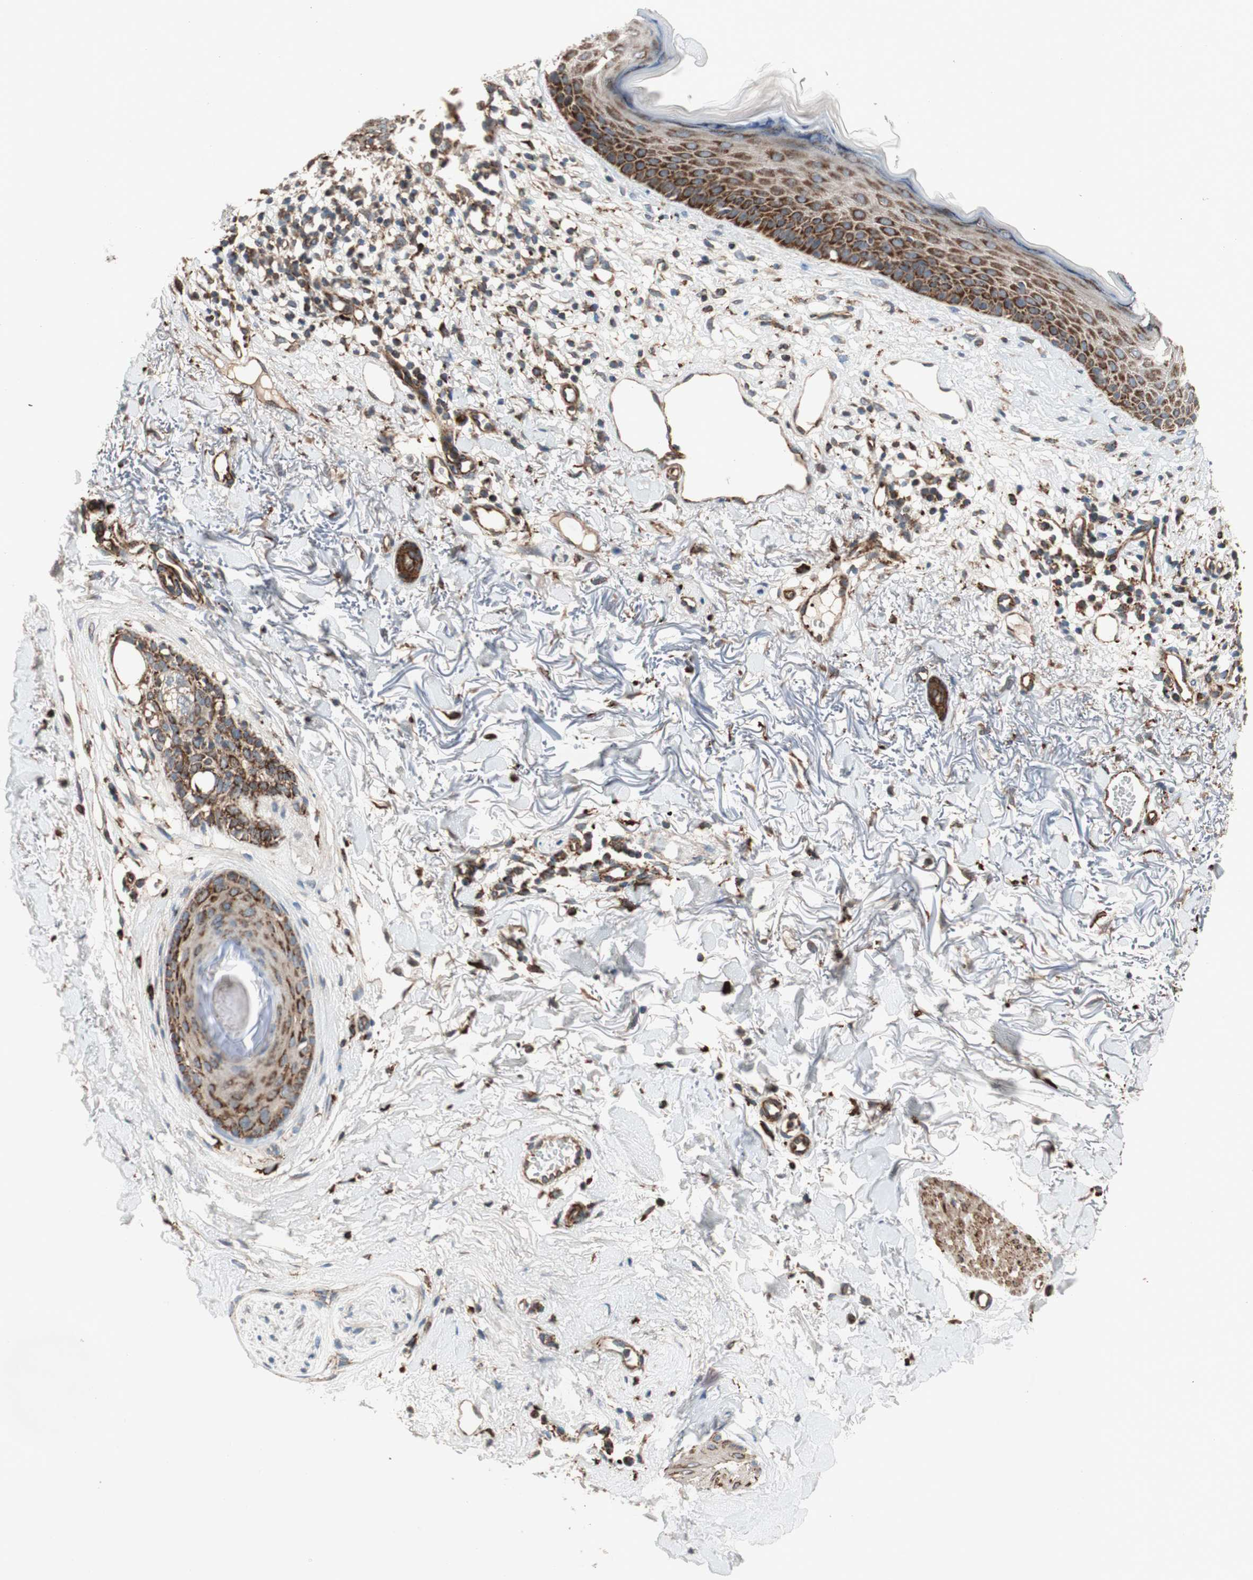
{"staining": {"intensity": "strong", "quantity": ">75%", "location": "cytoplasmic/membranous"}, "tissue": "skin cancer", "cell_type": "Tumor cells", "image_type": "cancer", "snomed": [{"axis": "morphology", "description": "Basal cell carcinoma"}, {"axis": "topography", "description": "Skin"}], "caption": "High-magnification brightfield microscopy of skin cancer stained with DAB (3,3'-diaminobenzidine) (brown) and counterstained with hematoxylin (blue). tumor cells exhibit strong cytoplasmic/membranous staining is appreciated in approximately>75% of cells.", "gene": "AKAP1", "patient": {"sex": "female", "age": 70}}